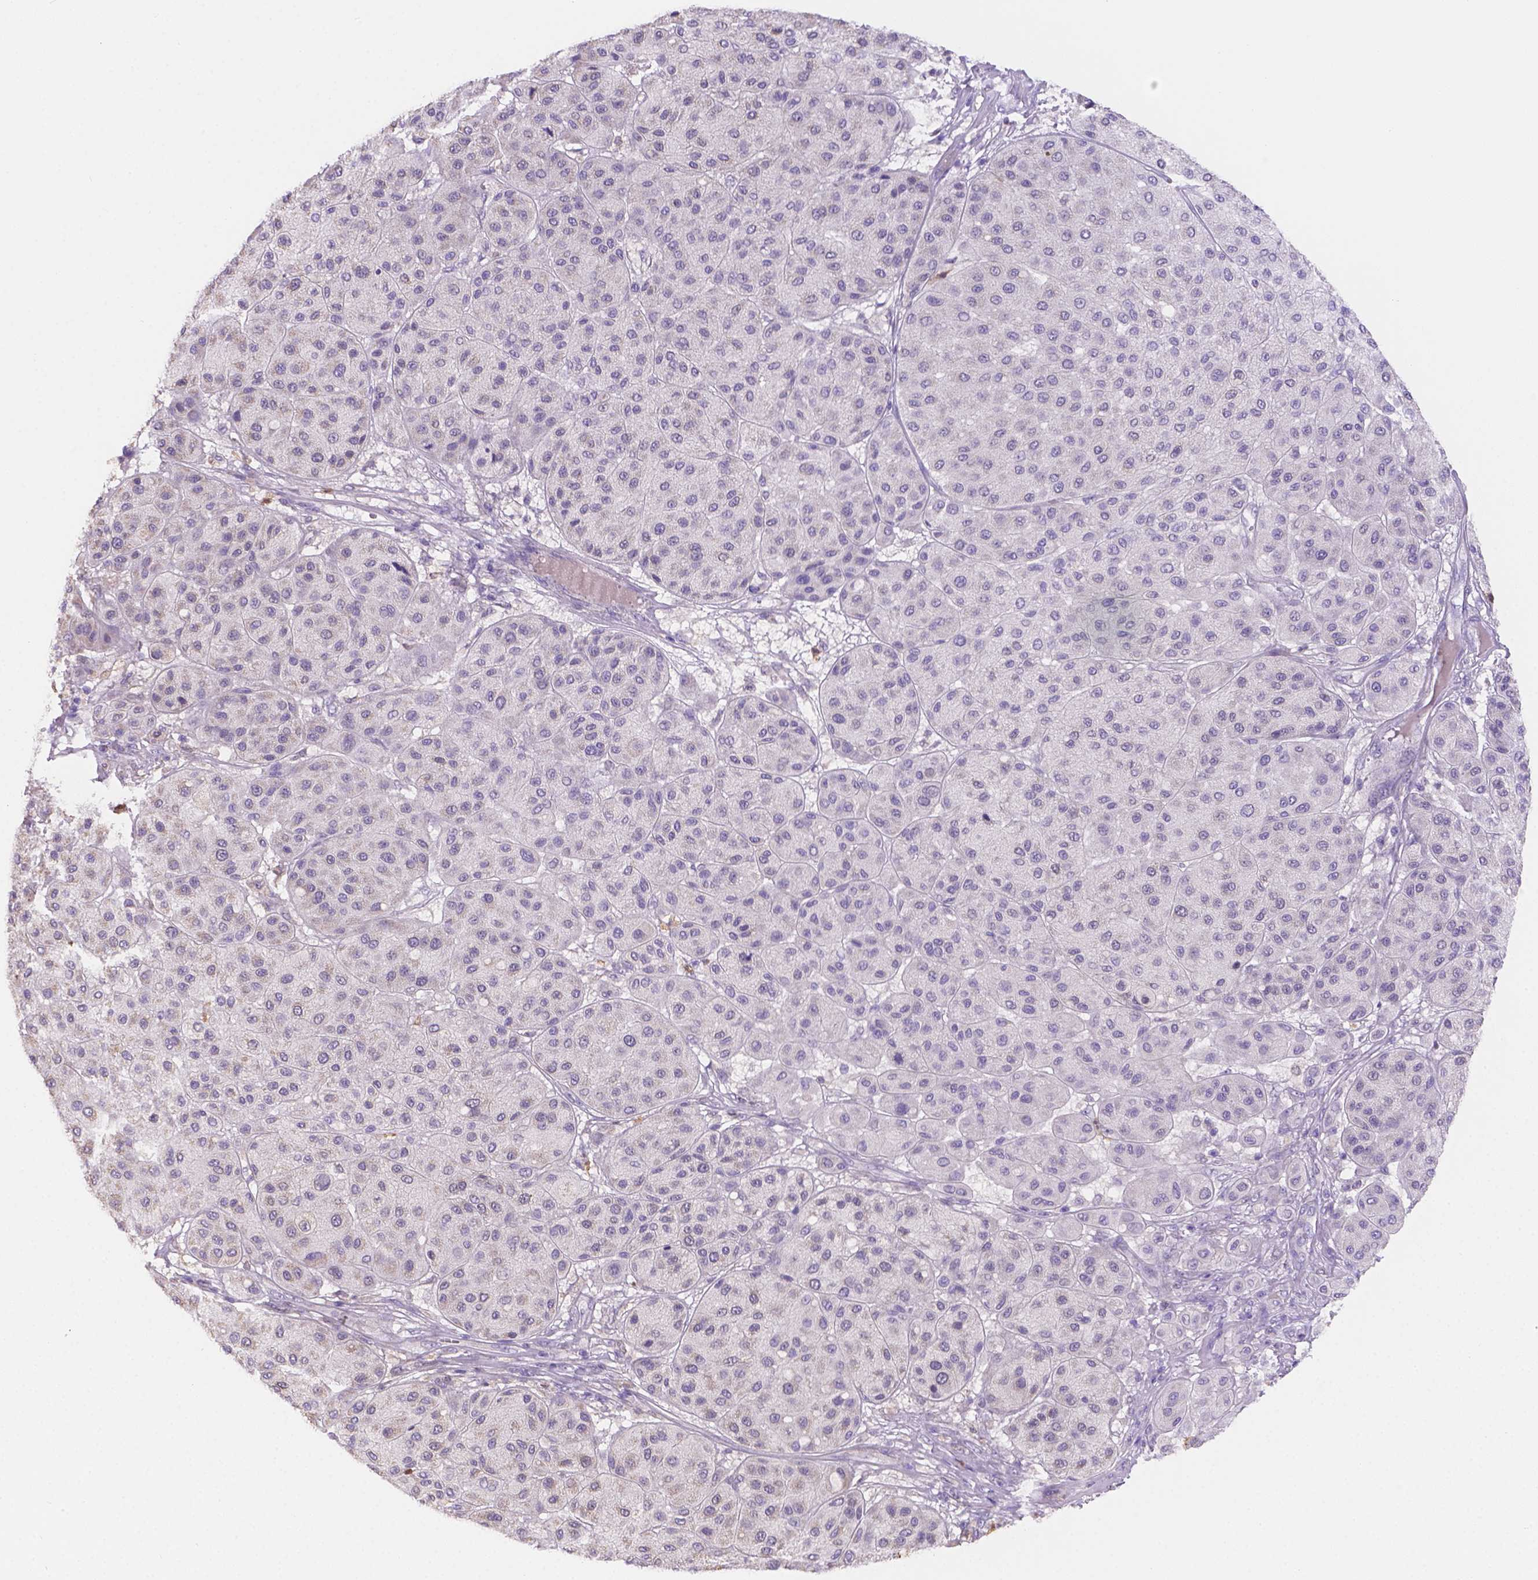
{"staining": {"intensity": "negative", "quantity": "none", "location": "none"}, "tissue": "melanoma", "cell_type": "Tumor cells", "image_type": "cancer", "snomed": [{"axis": "morphology", "description": "Malignant melanoma, Metastatic site"}, {"axis": "topography", "description": "Smooth muscle"}], "caption": "A high-resolution image shows IHC staining of melanoma, which demonstrates no significant expression in tumor cells.", "gene": "NXPE2", "patient": {"sex": "male", "age": 41}}